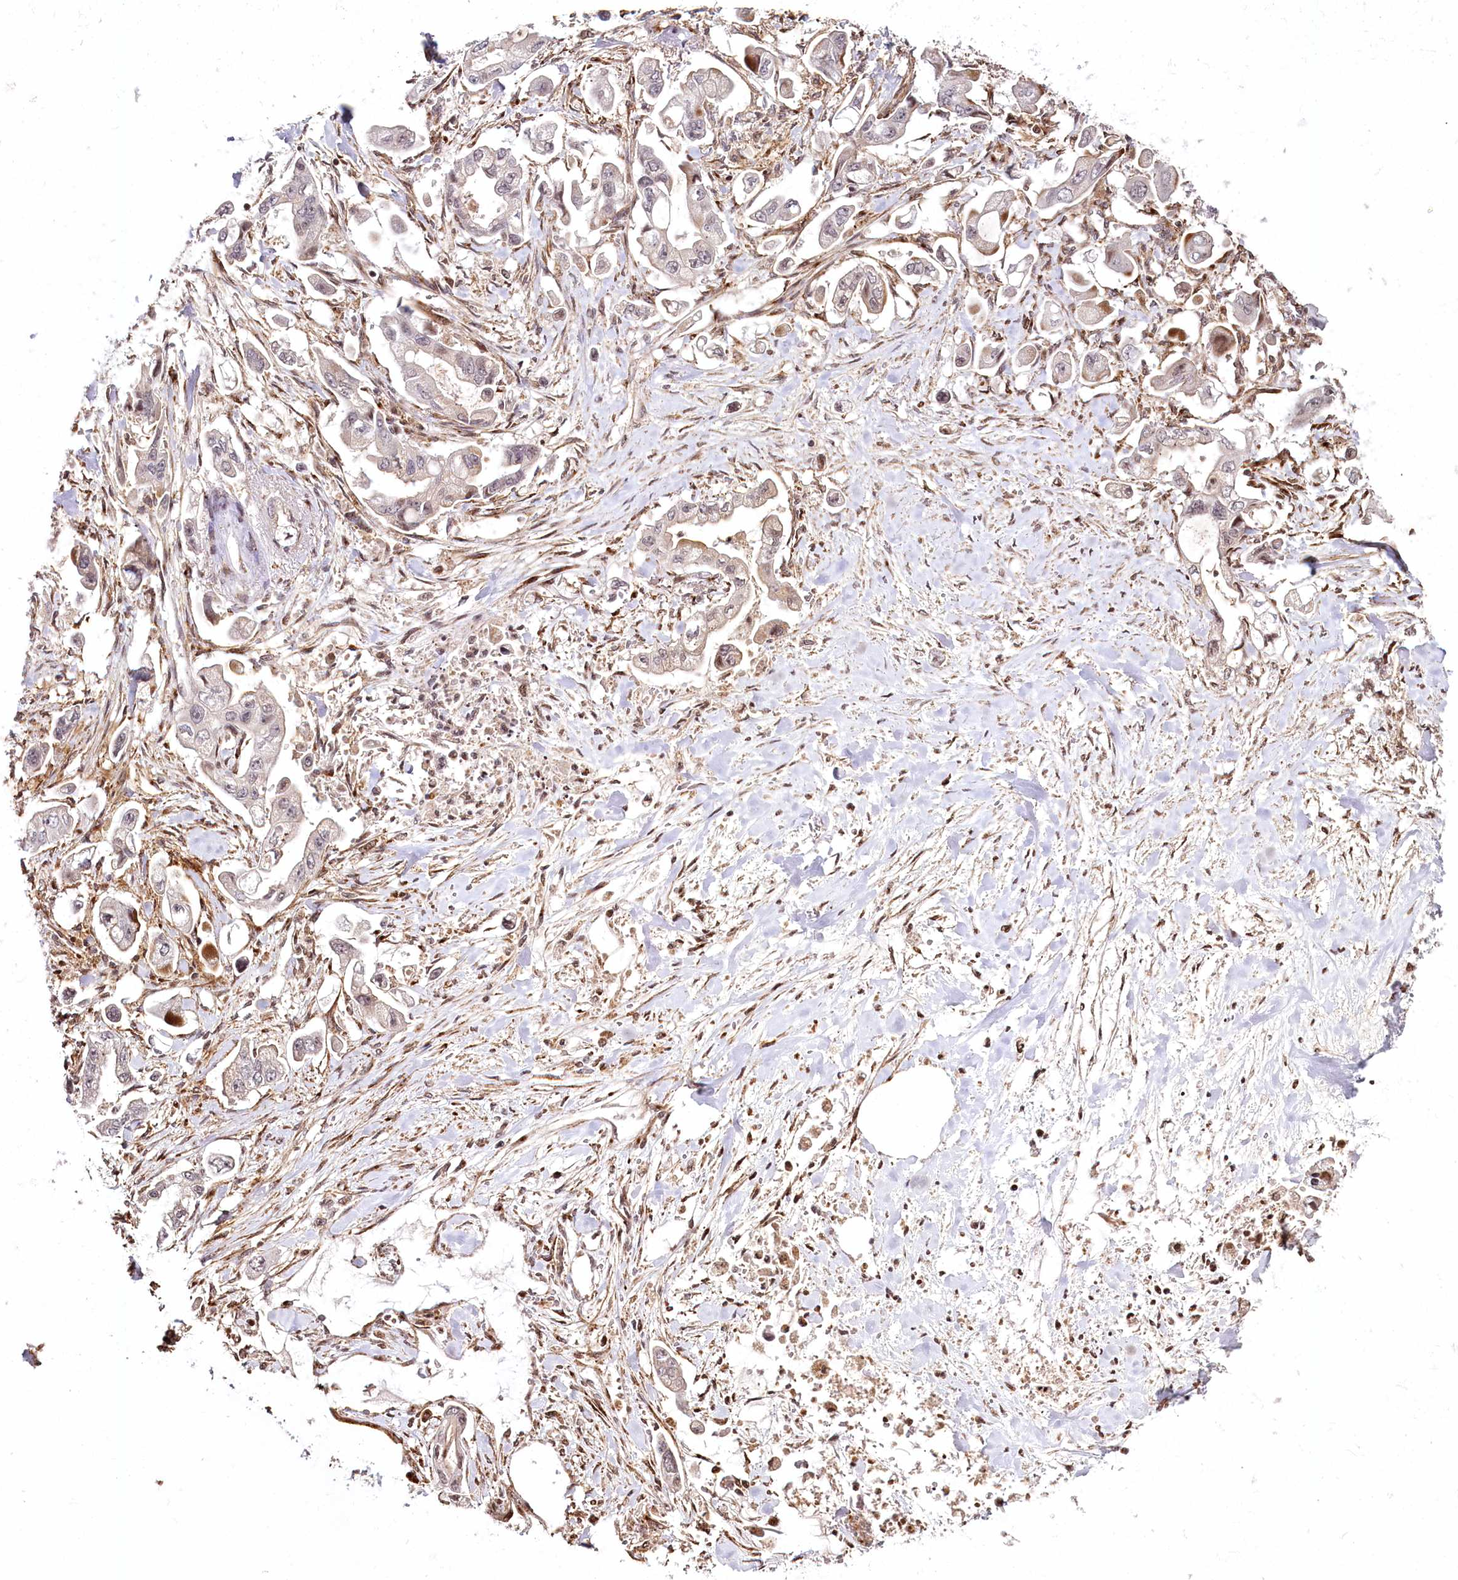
{"staining": {"intensity": "weak", "quantity": "<25%", "location": "cytoplasmic/membranous"}, "tissue": "stomach cancer", "cell_type": "Tumor cells", "image_type": "cancer", "snomed": [{"axis": "morphology", "description": "Adenocarcinoma, NOS"}, {"axis": "topography", "description": "Stomach"}], "caption": "DAB (3,3'-diaminobenzidine) immunohistochemical staining of stomach cancer exhibits no significant expression in tumor cells.", "gene": "HOXC8", "patient": {"sex": "male", "age": 62}}